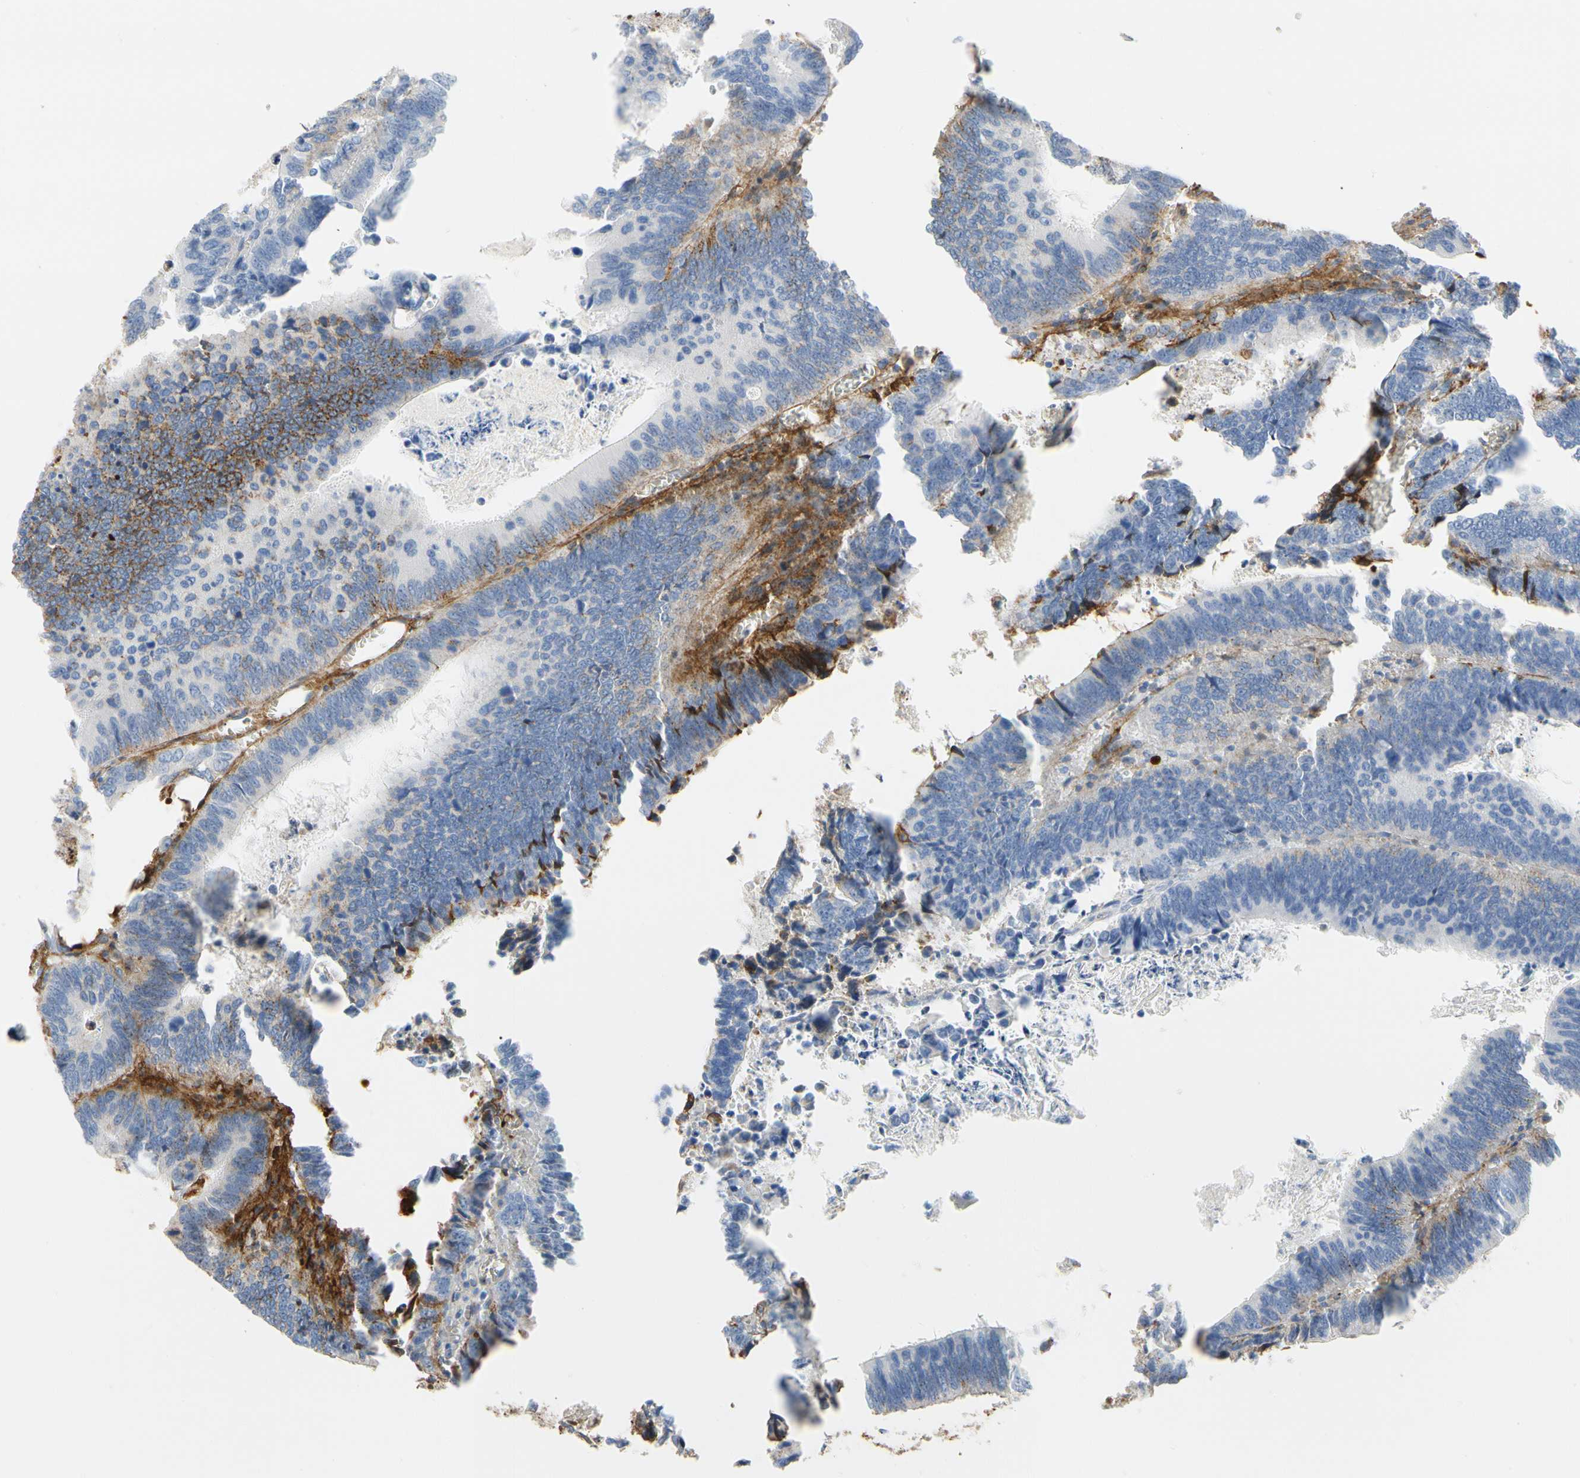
{"staining": {"intensity": "negative", "quantity": "none", "location": "none"}, "tissue": "colorectal cancer", "cell_type": "Tumor cells", "image_type": "cancer", "snomed": [{"axis": "morphology", "description": "Adenocarcinoma, NOS"}, {"axis": "topography", "description": "Colon"}], "caption": "High magnification brightfield microscopy of adenocarcinoma (colorectal) stained with DAB (3,3'-diaminobenzidine) (brown) and counterstained with hematoxylin (blue): tumor cells show no significant positivity.", "gene": "FGB", "patient": {"sex": "male", "age": 72}}